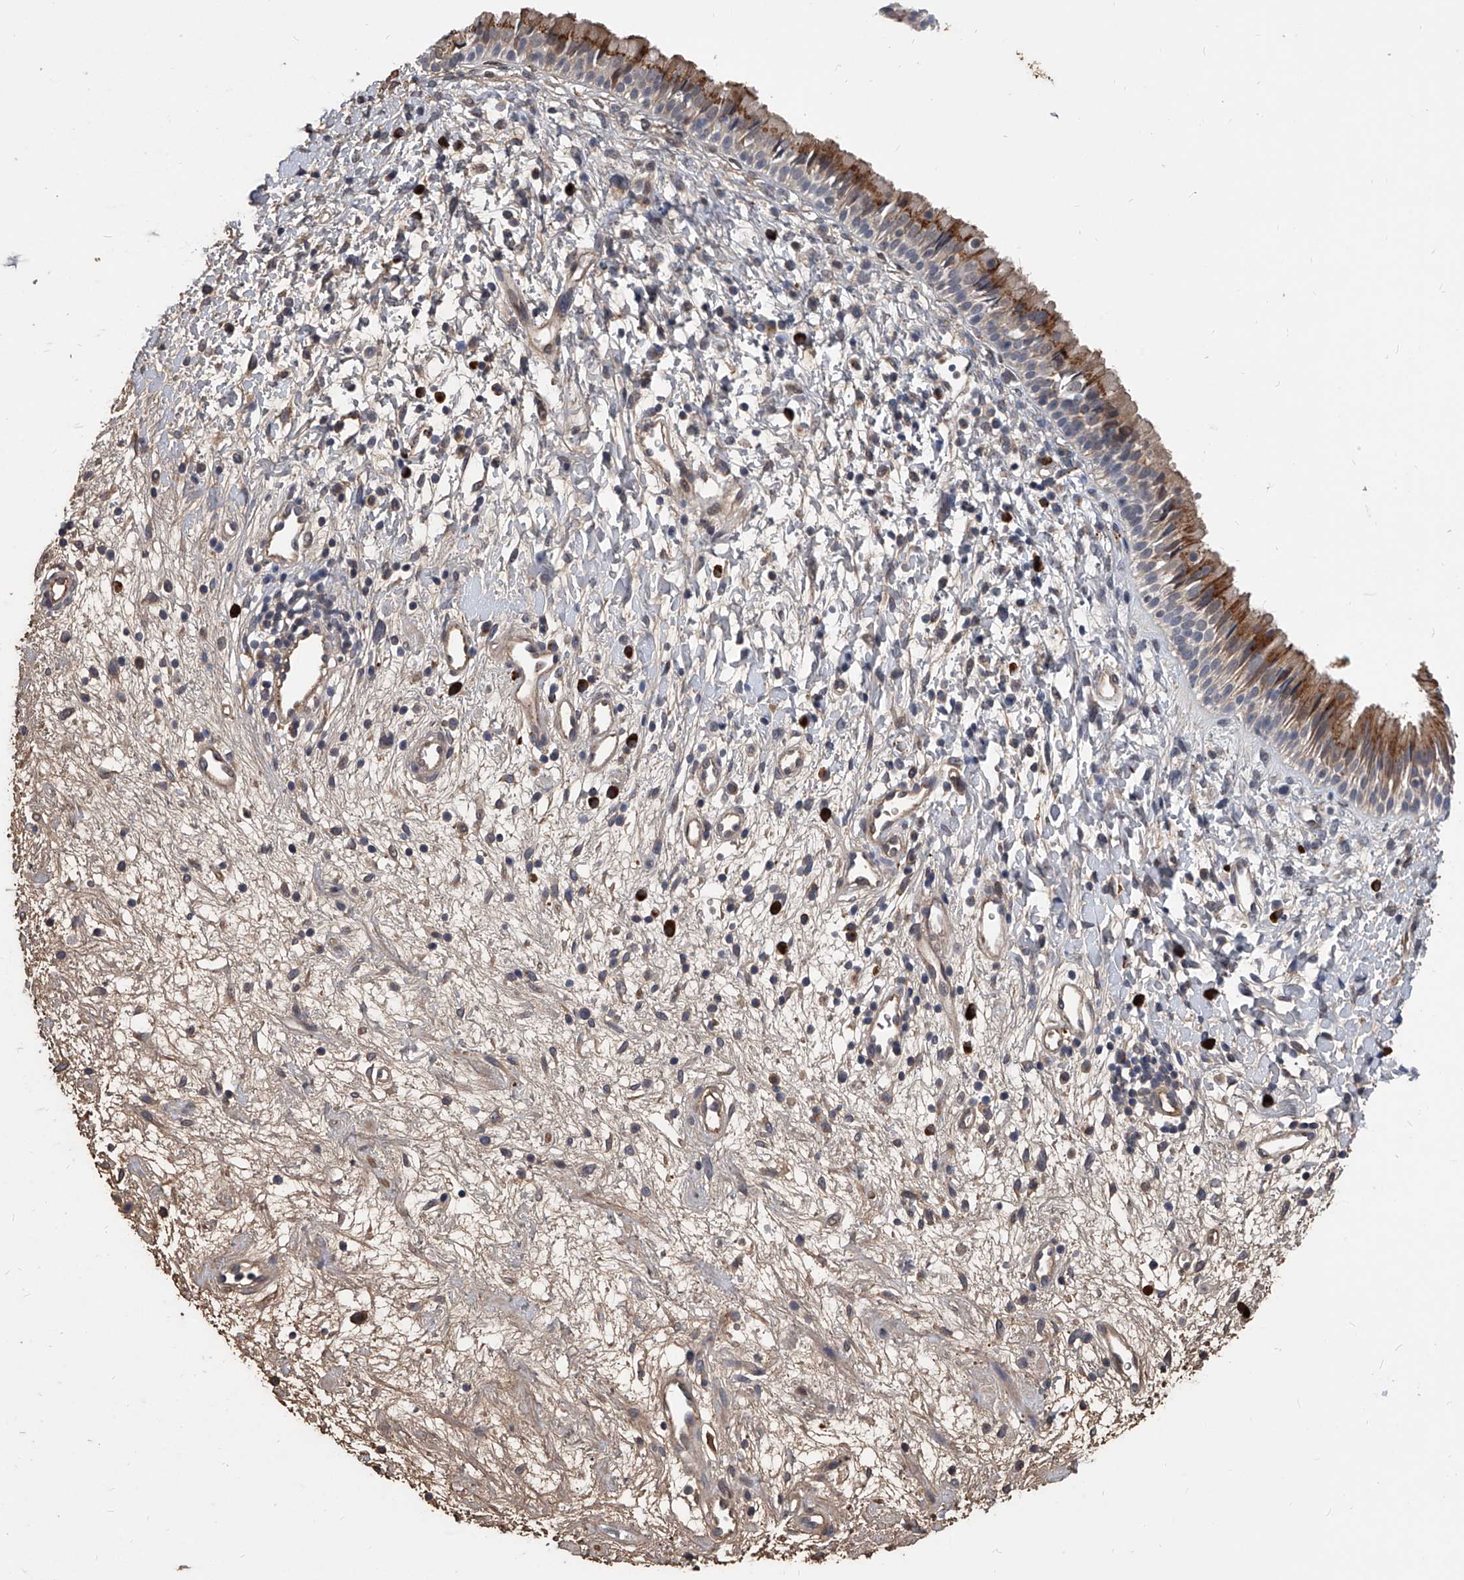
{"staining": {"intensity": "moderate", "quantity": "25%-75%", "location": "cytoplasmic/membranous"}, "tissue": "nasopharynx", "cell_type": "Respiratory epithelial cells", "image_type": "normal", "snomed": [{"axis": "morphology", "description": "Normal tissue, NOS"}, {"axis": "topography", "description": "Nasopharynx"}], "caption": "Immunohistochemistry (IHC) photomicrograph of benign nasopharynx: human nasopharynx stained using IHC demonstrates medium levels of moderate protein expression localized specifically in the cytoplasmic/membranous of respiratory epithelial cells, appearing as a cytoplasmic/membranous brown color.", "gene": "ZNF25", "patient": {"sex": "male", "age": 22}}